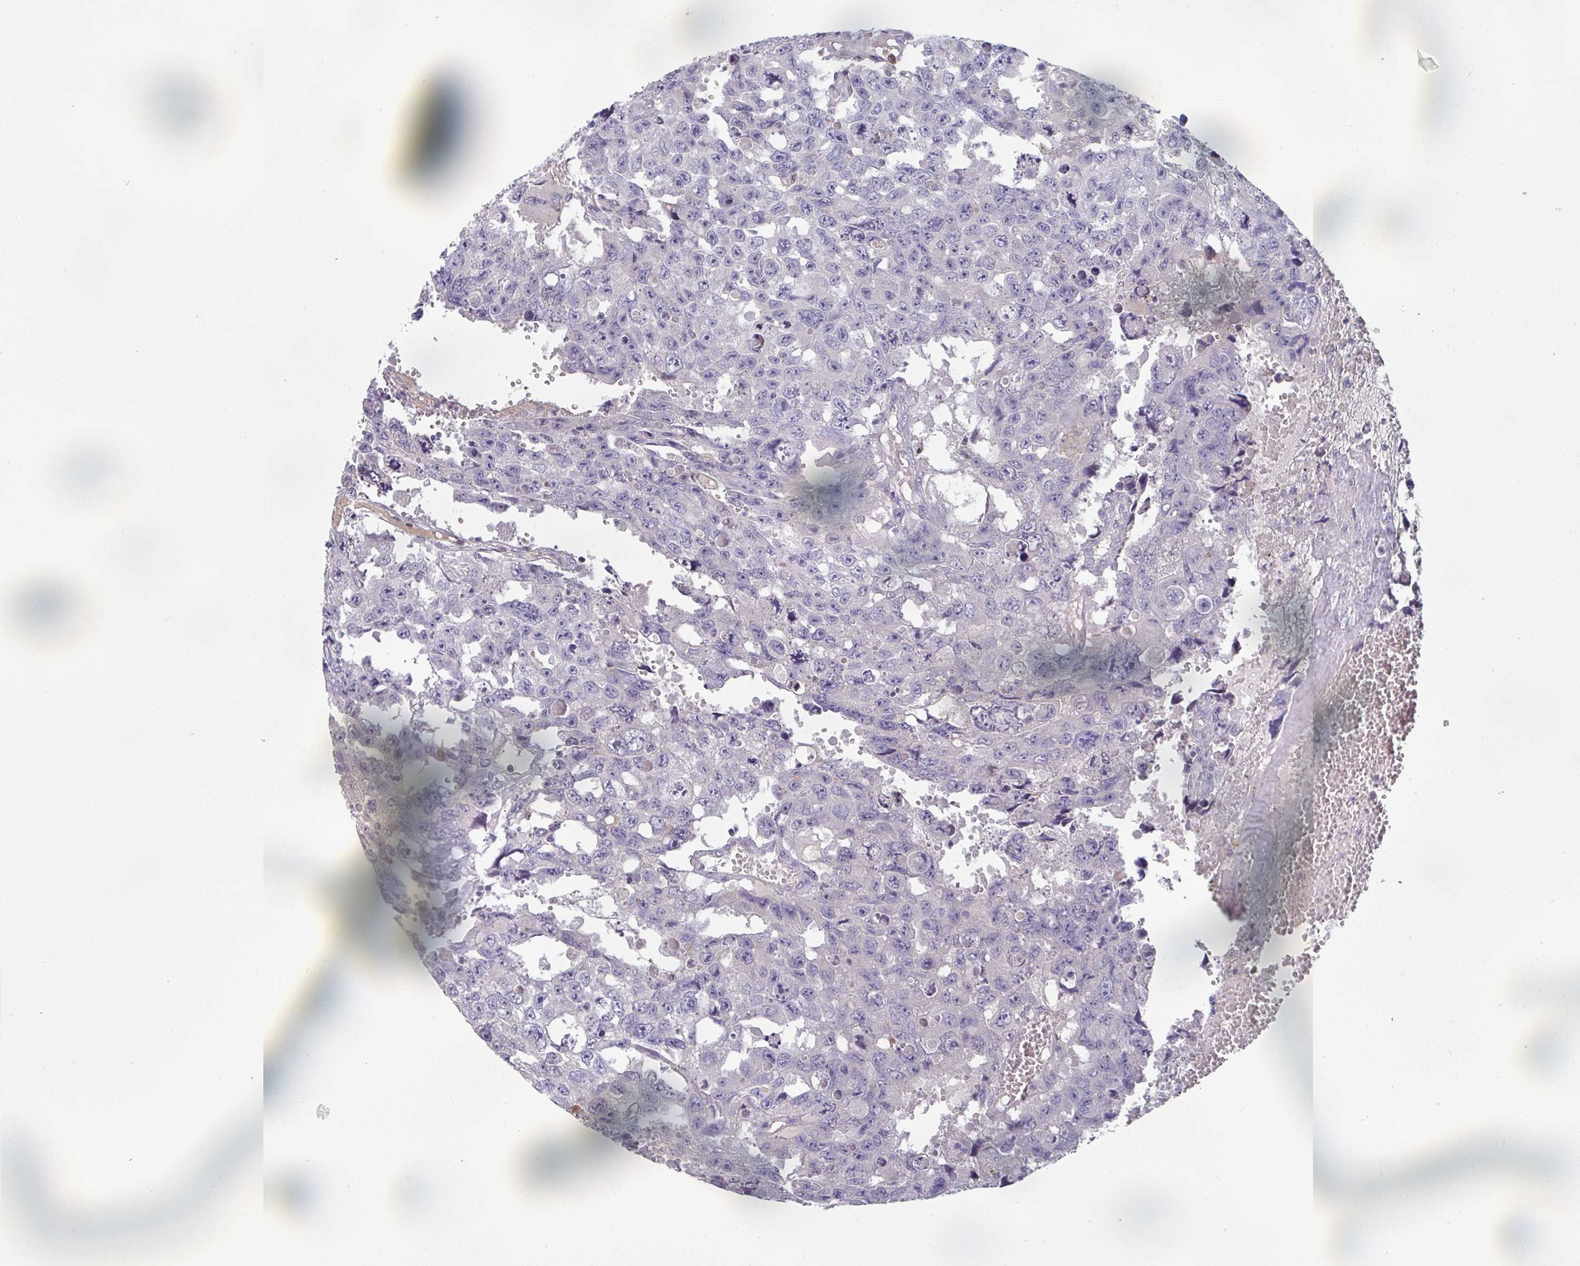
{"staining": {"intensity": "negative", "quantity": "none", "location": "none"}, "tissue": "testis cancer", "cell_type": "Tumor cells", "image_type": "cancer", "snomed": [{"axis": "morphology", "description": "Seminoma, NOS"}, {"axis": "topography", "description": "Testis"}], "caption": "Immunohistochemistry image of neoplastic tissue: human testis cancer stained with DAB exhibits no significant protein positivity in tumor cells. The staining was performed using DAB (3,3'-diaminobenzidine) to visualize the protein expression in brown, while the nuclei were stained in blue with hematoxylin (Magnification: 20x).", "gene": "HGFAC", "patient": {"sex": "male", "age": 26}}